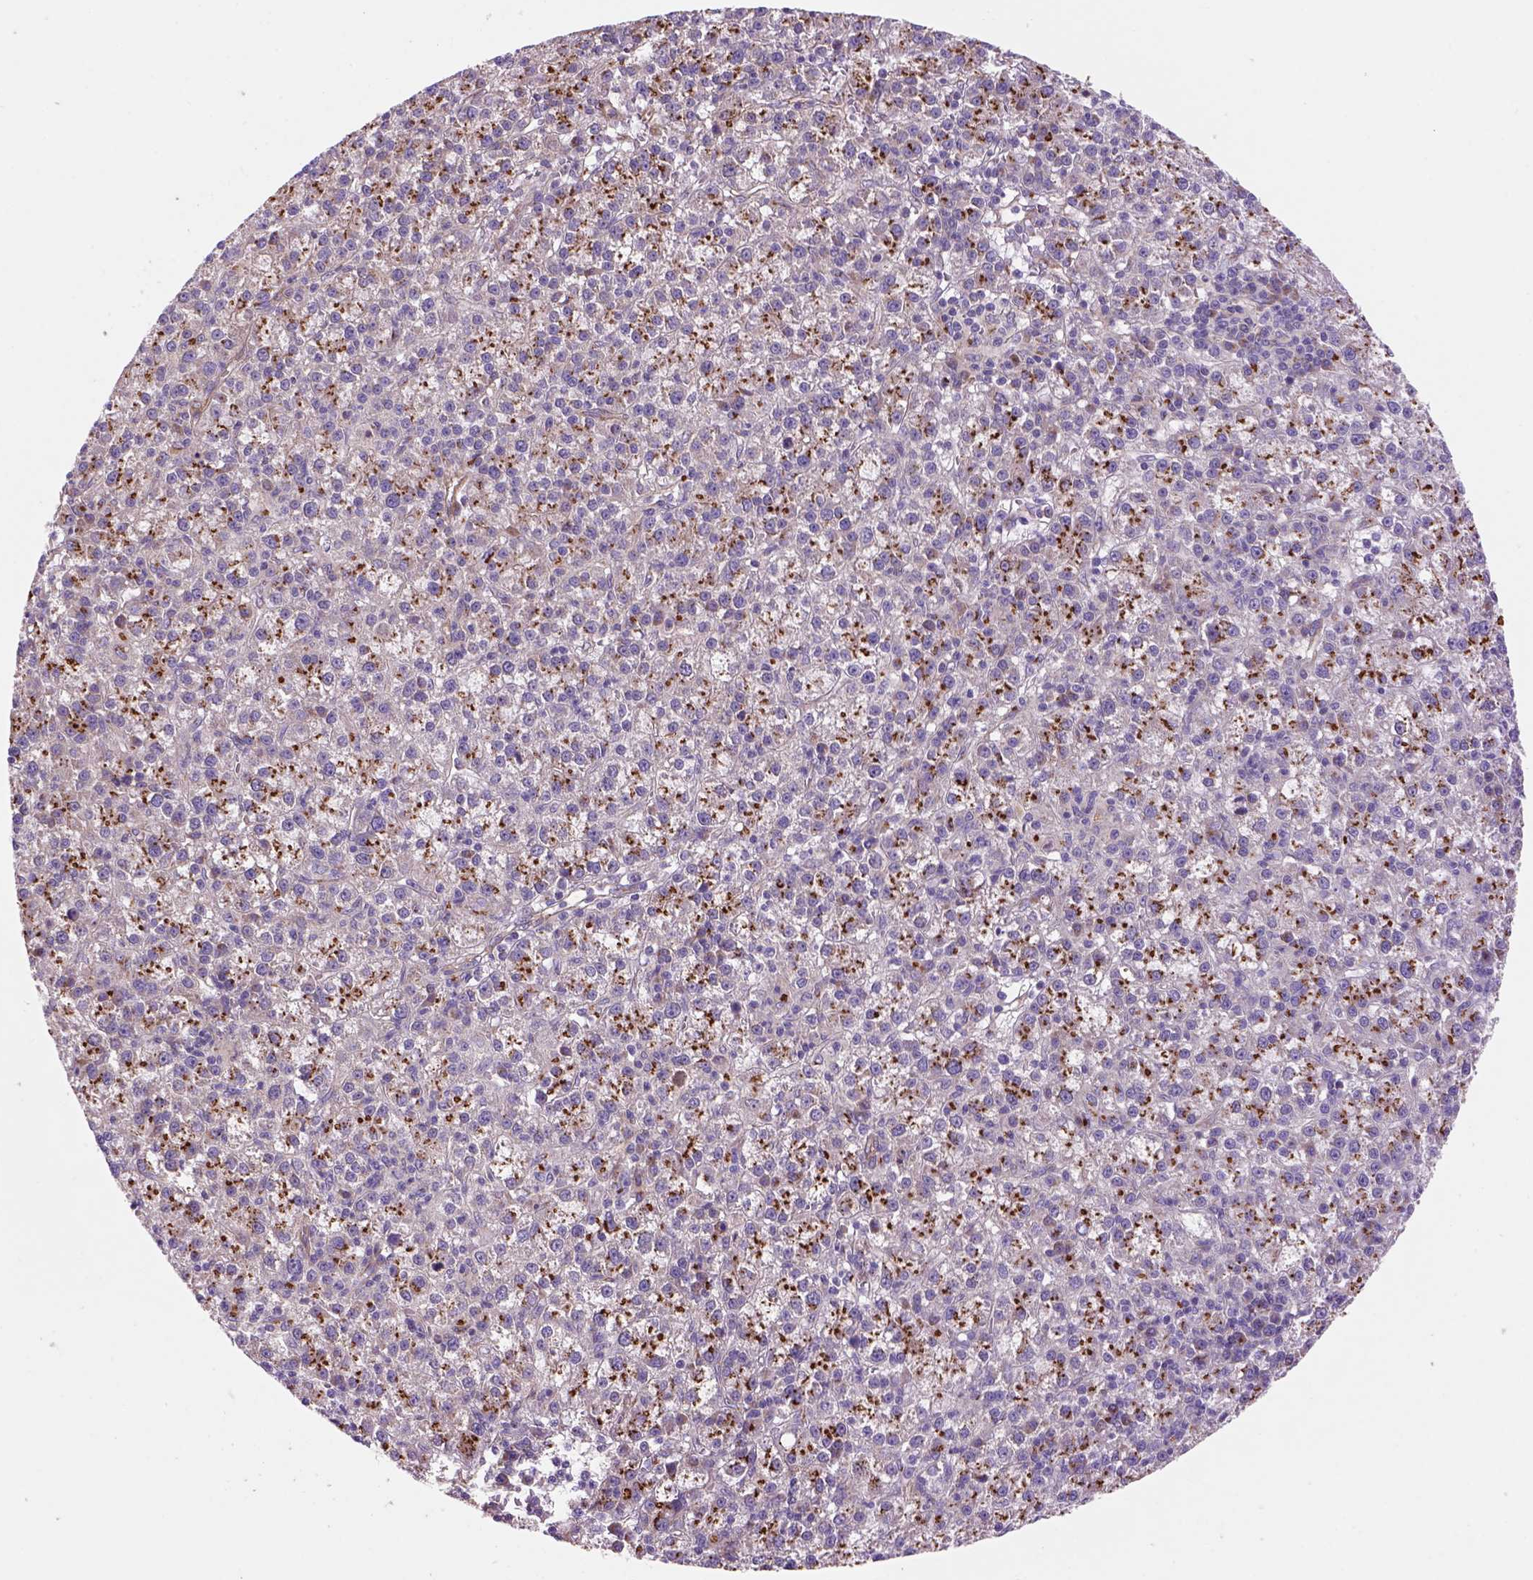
{"staining": {"intensity": "moderate", "quantity": "25%-75%", "location": "cytoplasmic/membranous"}, "tissue": "liver cancer", "cell_type": "Tumor cells", "image_type": "cancer", "snomed": [{"axis": "morphology", "description": "Carcinoma, Hepatocellular, NOS"}, {"axis": "topography", "description": "Liver"}], "caption": "Immunohistochemistry image of neoplastic tissue: liver cancer stained using immunohistochemistry reveals medium levels of moderate protein expression localized specifically in the cytoplasmic/membranous of tumor cells, appearing as a cytoplasmic/membranous brown color.", "gene": "WARS2", "patient": {"sex": "female", "age": 60}}